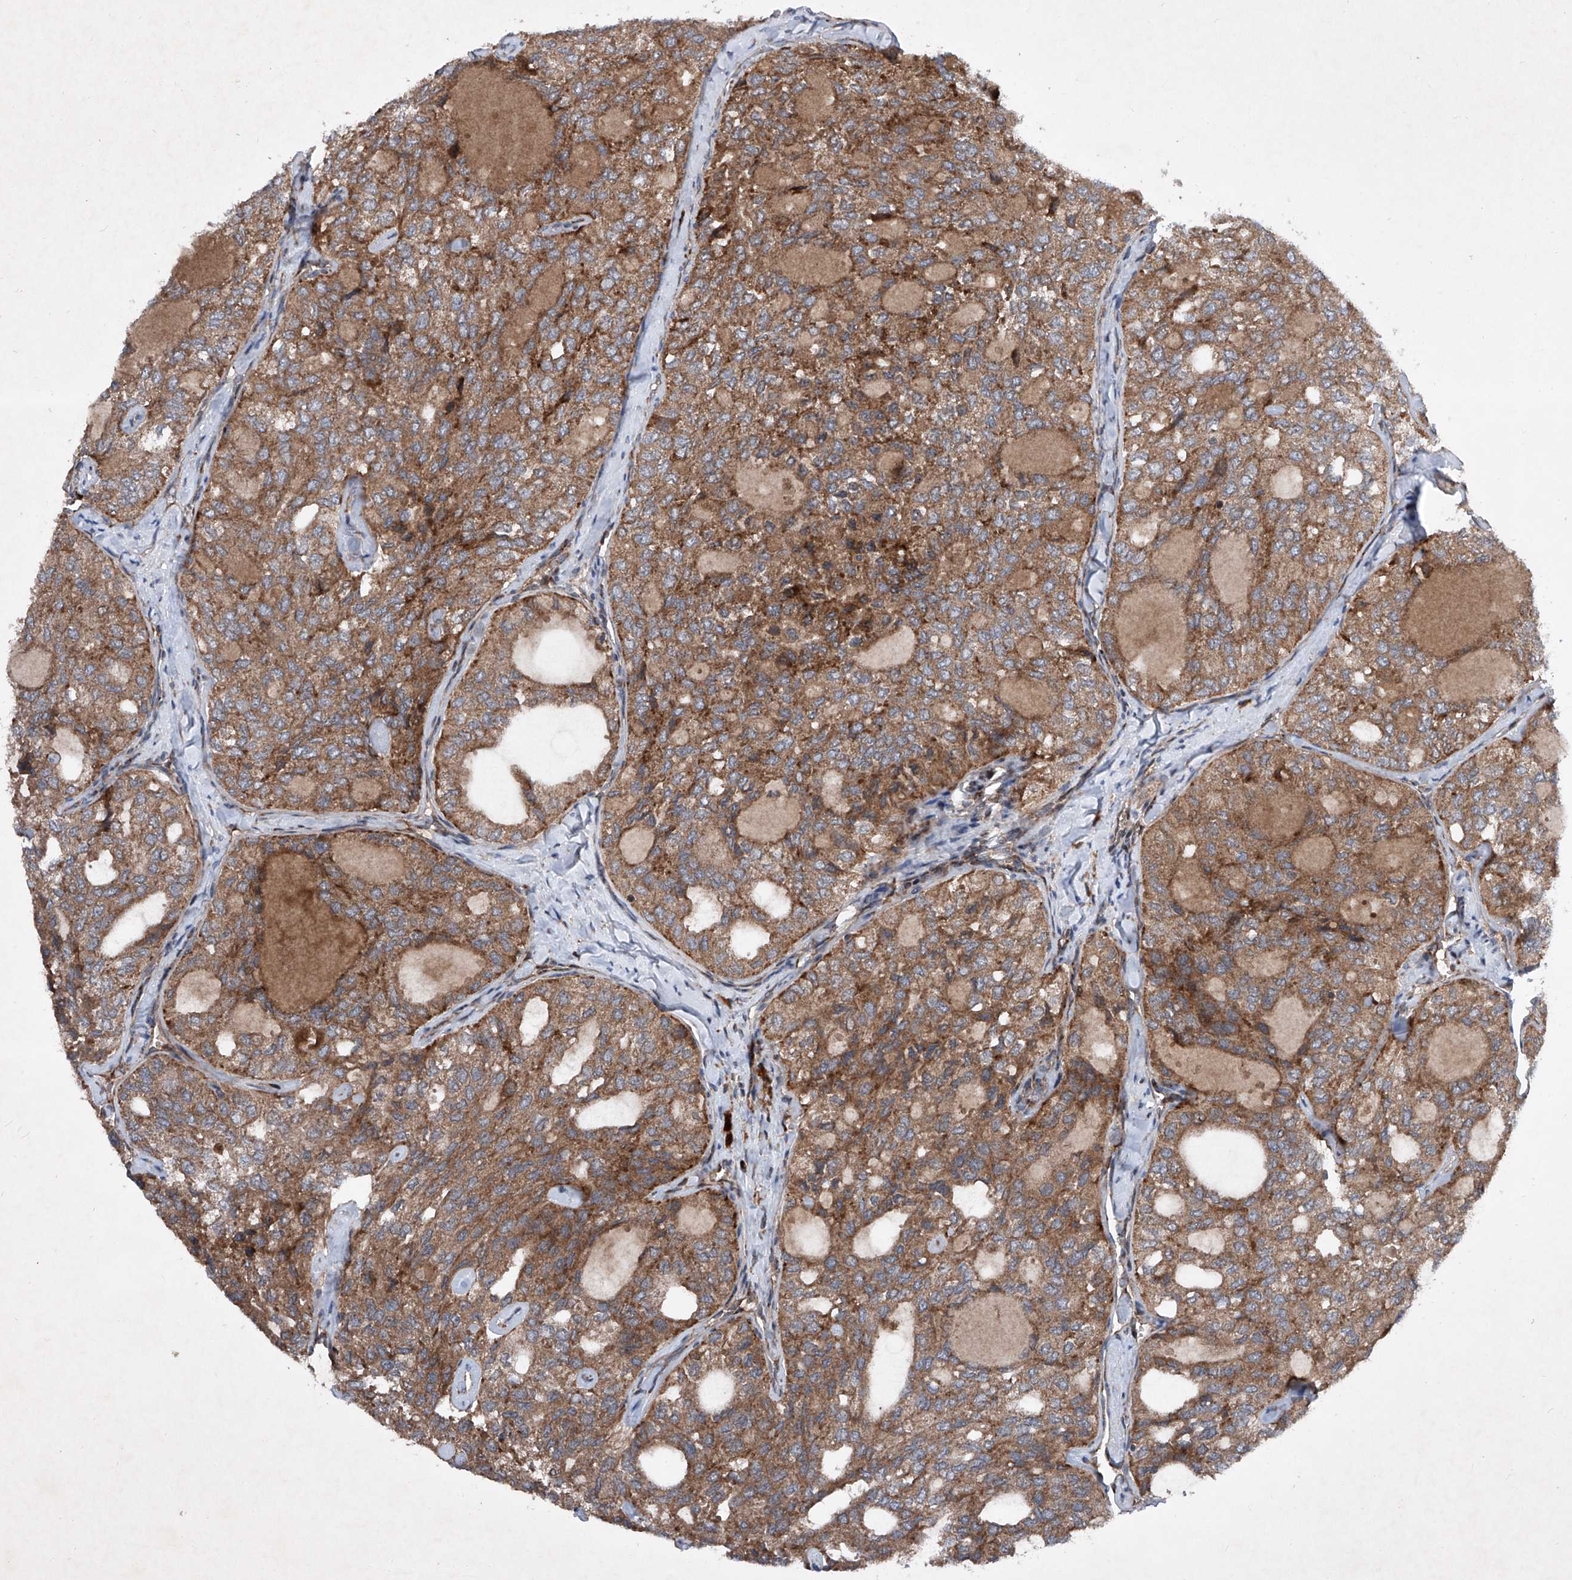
{"staining": {"intensity": "moderate", "quantity": ">75%", "location": "cytoplasmic/membranous"}, "tissue": "thyroid cancer", "cell_type": "Tumor cells", "image_type": "cancer", "snomed": [{"axis": "morphology", "description": "Follicular adenoma carcinoma, NOS"}, {"axis": "topography", "description": "Thyroid gland"}], "caption": "A photomicrograph showing moderate cytoplasmic/membranous expression in approximately >75% of tumor cells in thyroid cancer, as visualized by brown immunohistochemical staining.", "gene": "DAD1", "patient": {"sex": "male", "age": 75}}